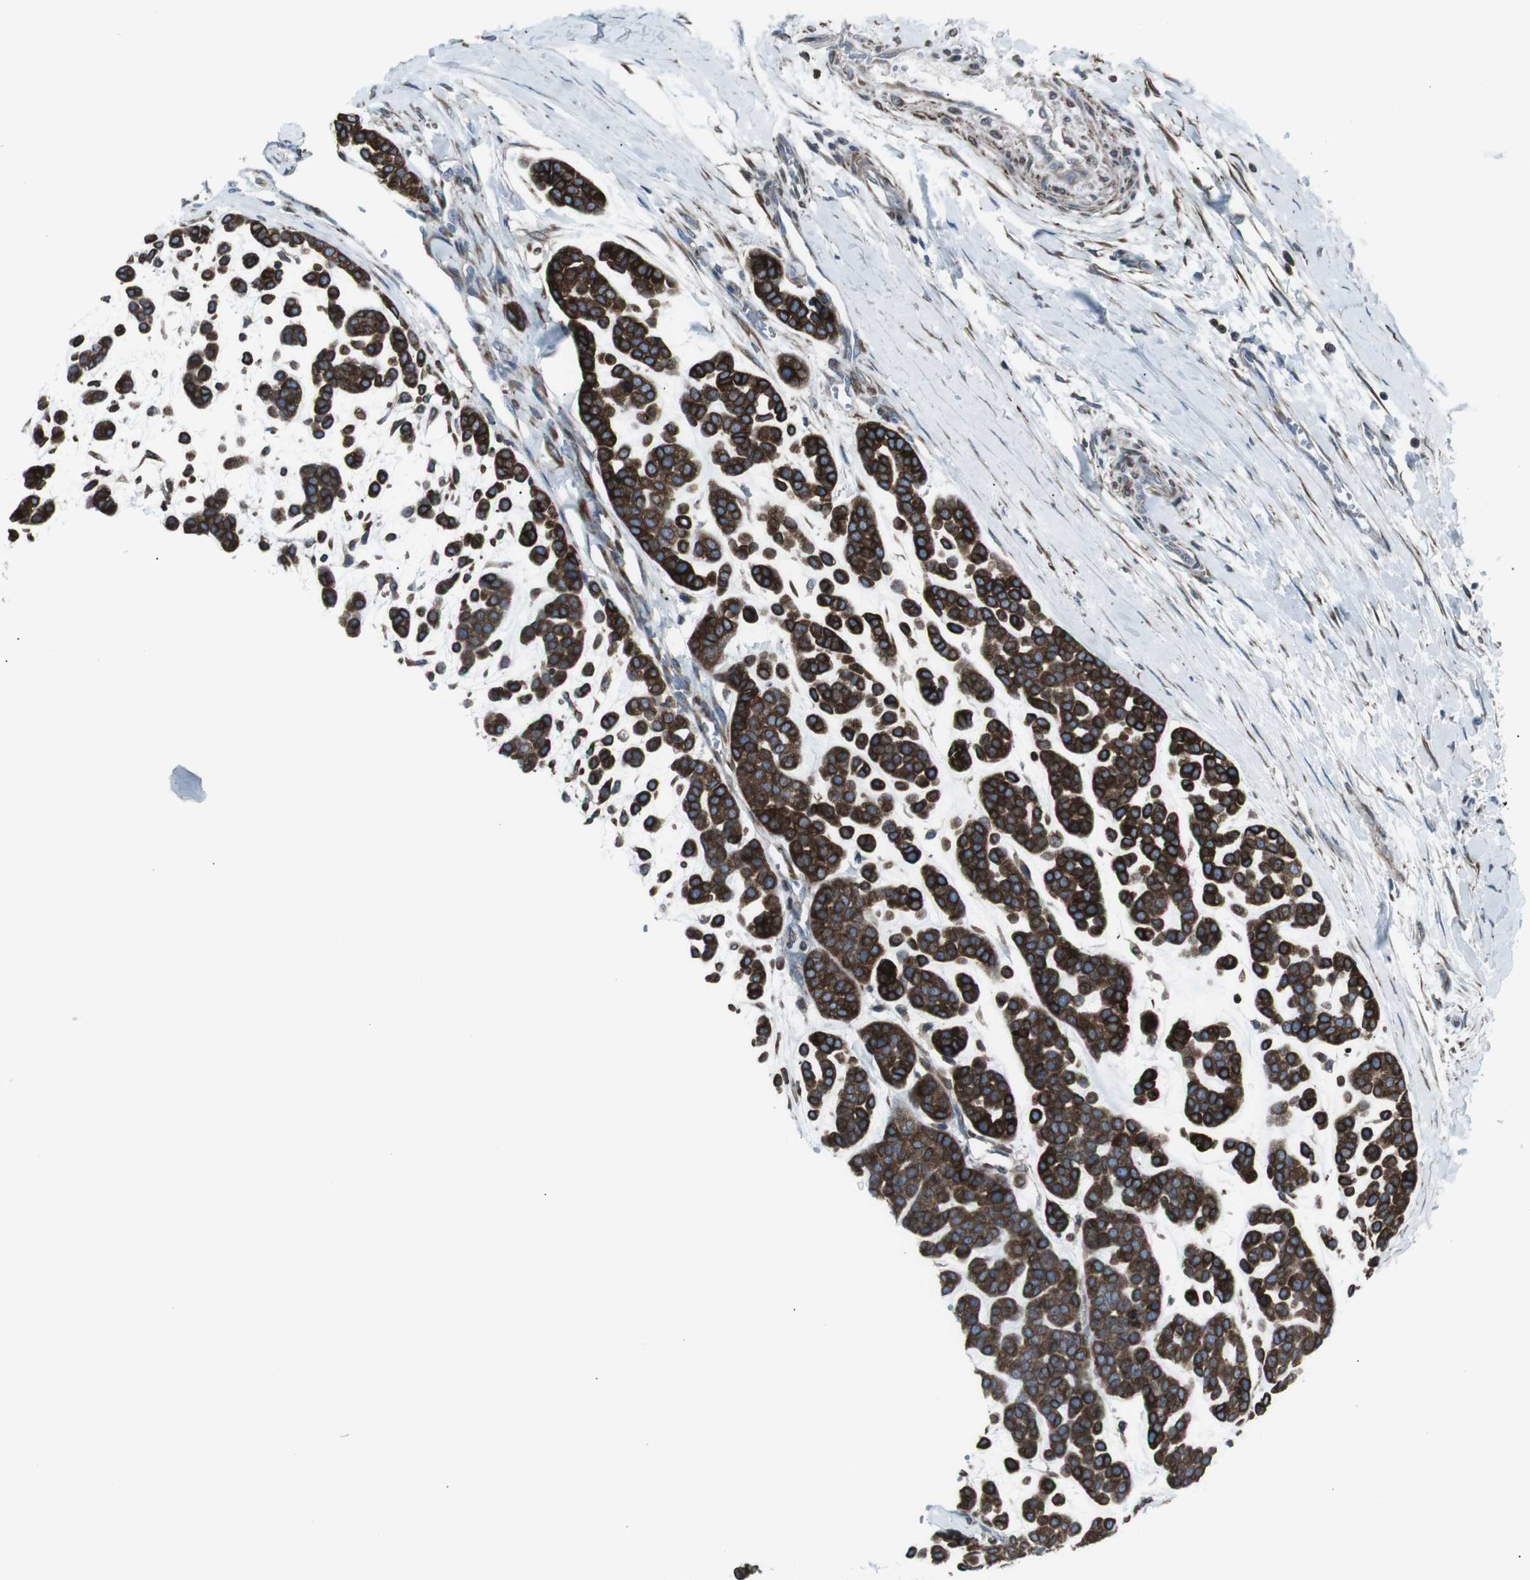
{"staining": {"intensity": "strong", "quantity": ">75%", "location": "cytoplasmic/membranous"}, "tissue": "head and neck cancer", "cell_type": "Tumor cells", "image_type": "cancer", "snomed": [{"axis": "morphology", "description": "Adenocarcinoma, NOS"}, {"axis": "morphology", "description": "Adenoma, NOS"}, {"axis": "topography", "description": "Head-Neck"}], "caption": "Immunohistochemistry (IHC) photomicrograph of adenoma (head and neck) stained for a protein (brown), which exhibits high levels of strong cytoplasmic/membranous expression in about >75% of tumor cells.", "gene": "LNPK", "patient": {"sex": "female", "age": 55}}